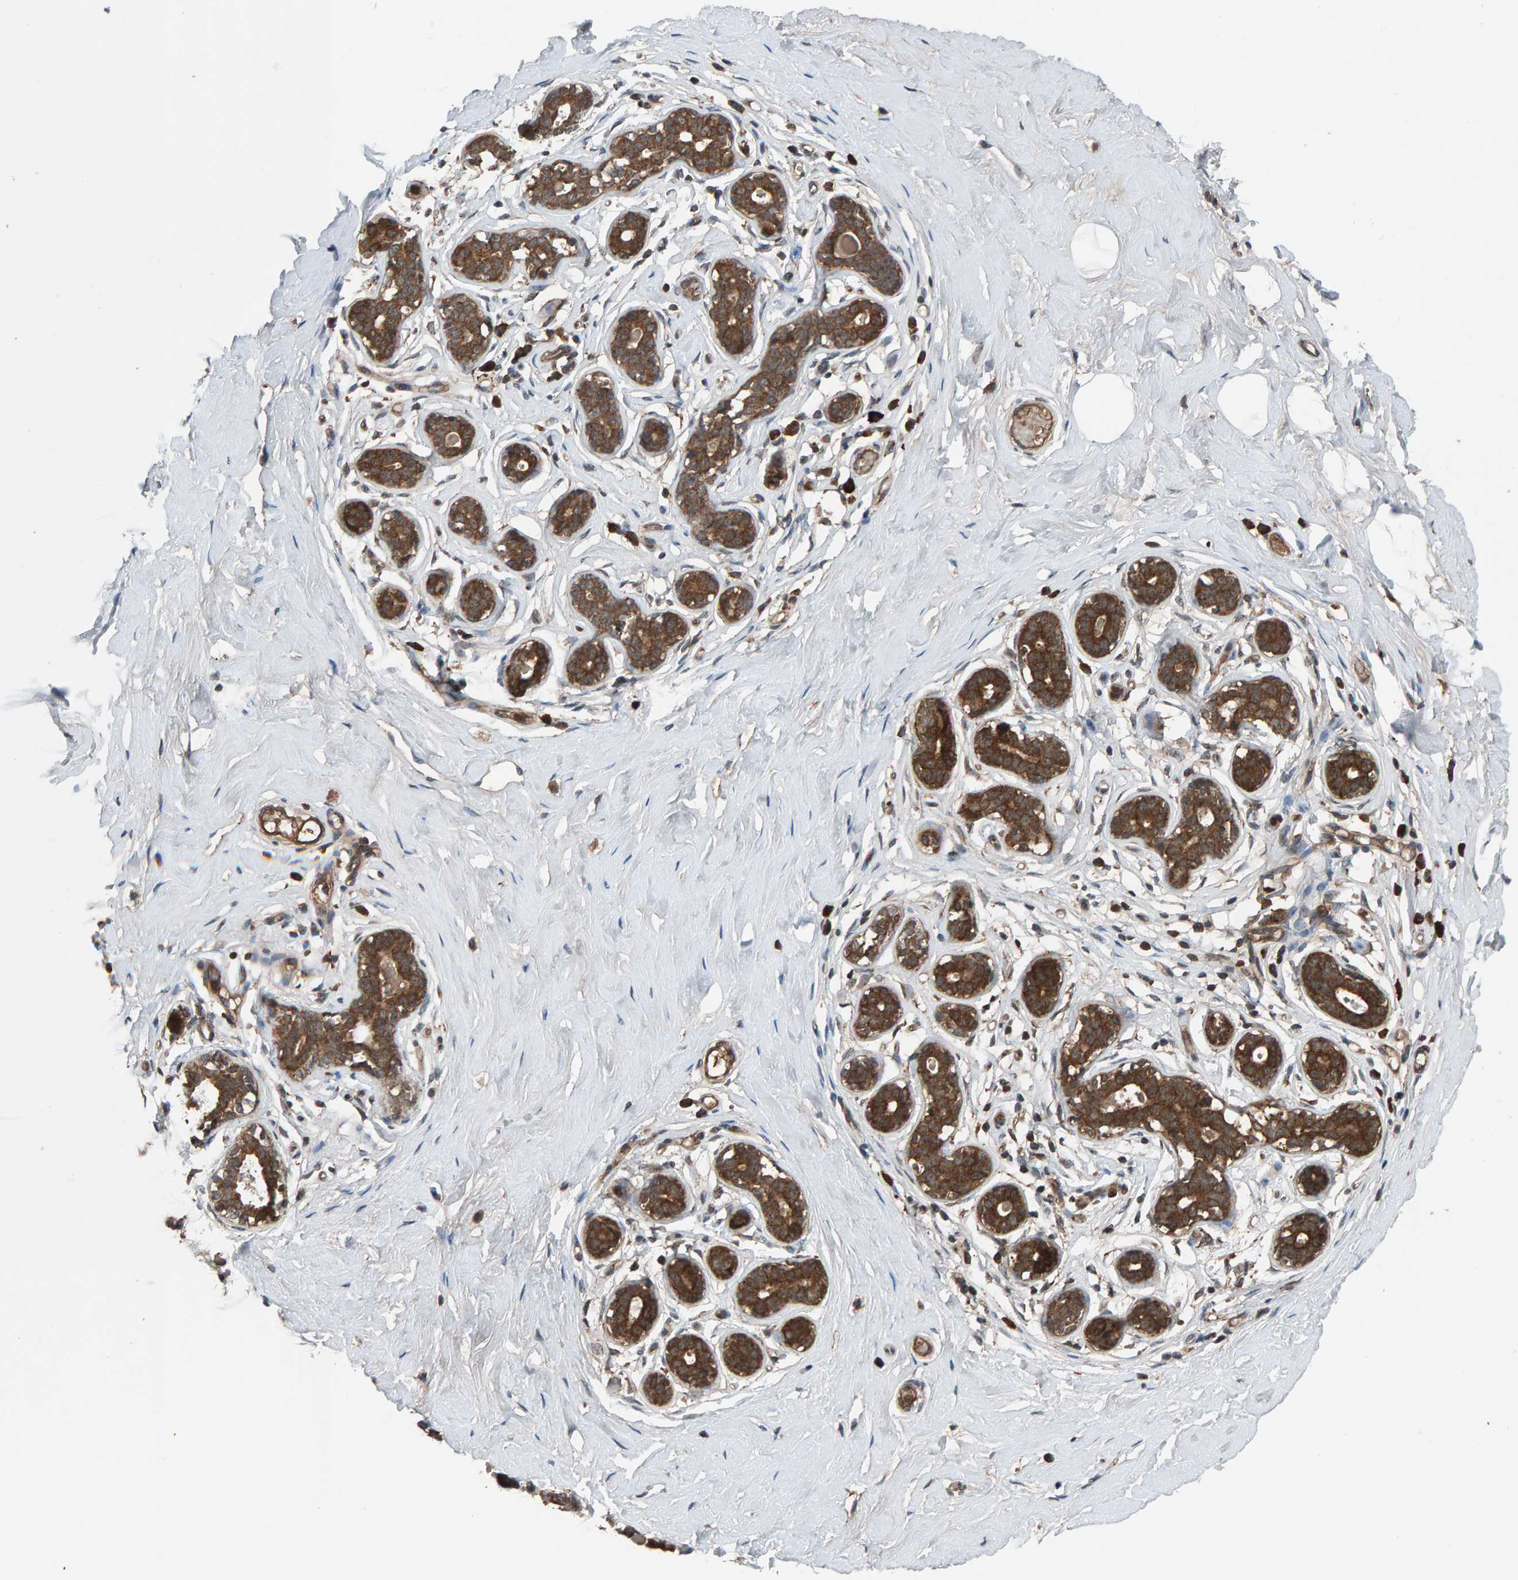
{"staining": {"intensity": "negative", "quantity": "none", "location": "none"}, "tissue": "breast", "cell_type": "Adipocytes", "image_type": "normal", "snomed": [{"axis": "morphology", "description": "Normal tissue, NOS"}, {"axis": "topography", "description": "Breast"}], "caption": "Human breast stained for a protein using IHC demonstrates no positivity in adipocytes.", "gene": "CUEDC1", "patient": {"sex": "female", "age": 23}}